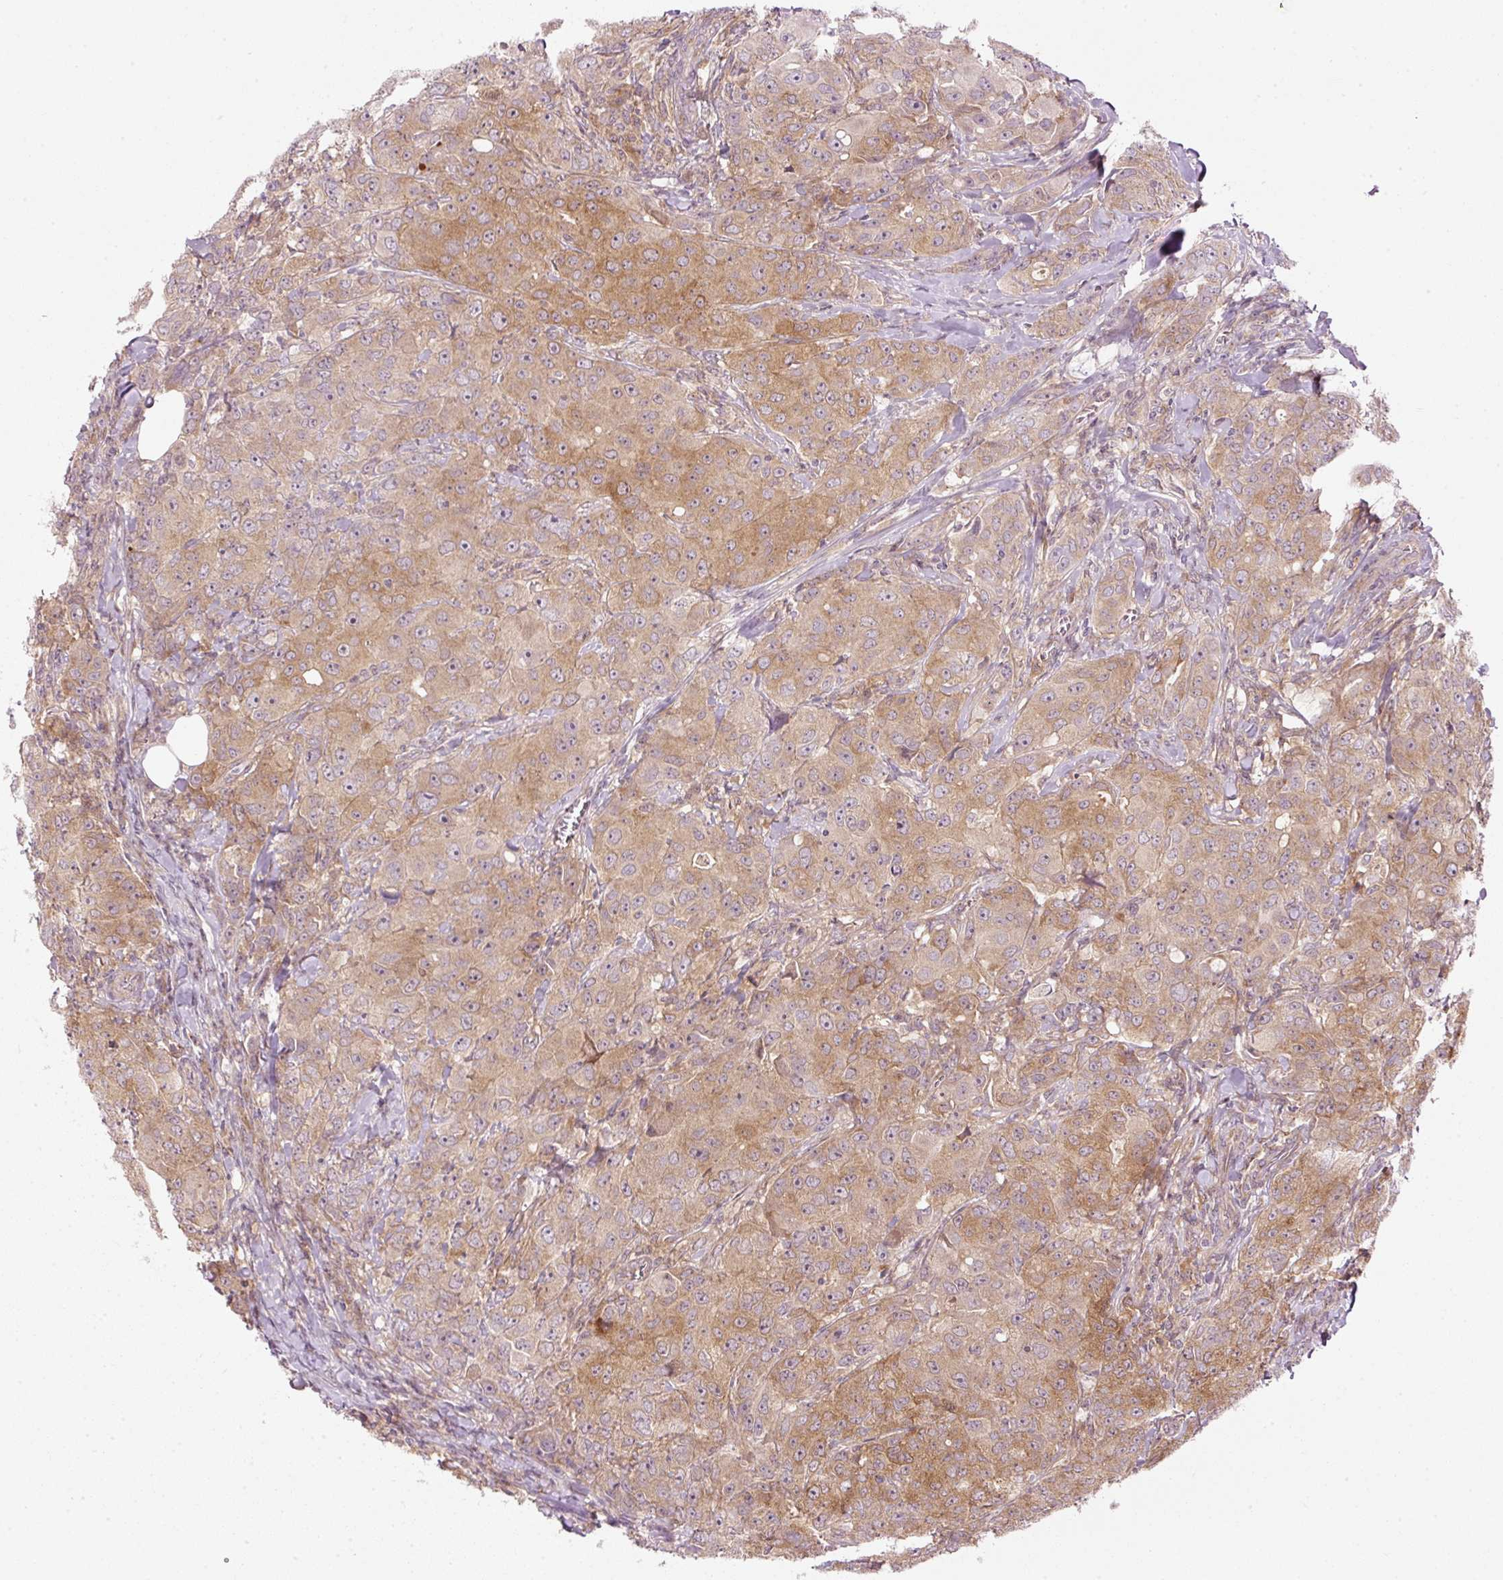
{"staining": {"intensity": "moderate", "quantity": ">75%", "location": "cytoplasmic/membranous"}, "tissue": "breast cancer", "cell_type": "Tumor cells", "image_type": "cancer", "snomed": [{"axis": "morphology", "description": "Duct carcinoma"}, {"axis": "topography", "description": "Breast"}], "caption": "Tumor cells reveal medium levels of moderate cytoplasmic/membranous positivity in about >75% of cells in human breast infiltrating ductal carcinoma. The staining was performed using DAB (3,3'-diaminobenzidine), with brown indicating positive protein expression. Nuclei are stained blue with hematoxylin.", "gene": "MZT2B", "patient": {"sex": "female", "age": 43}}